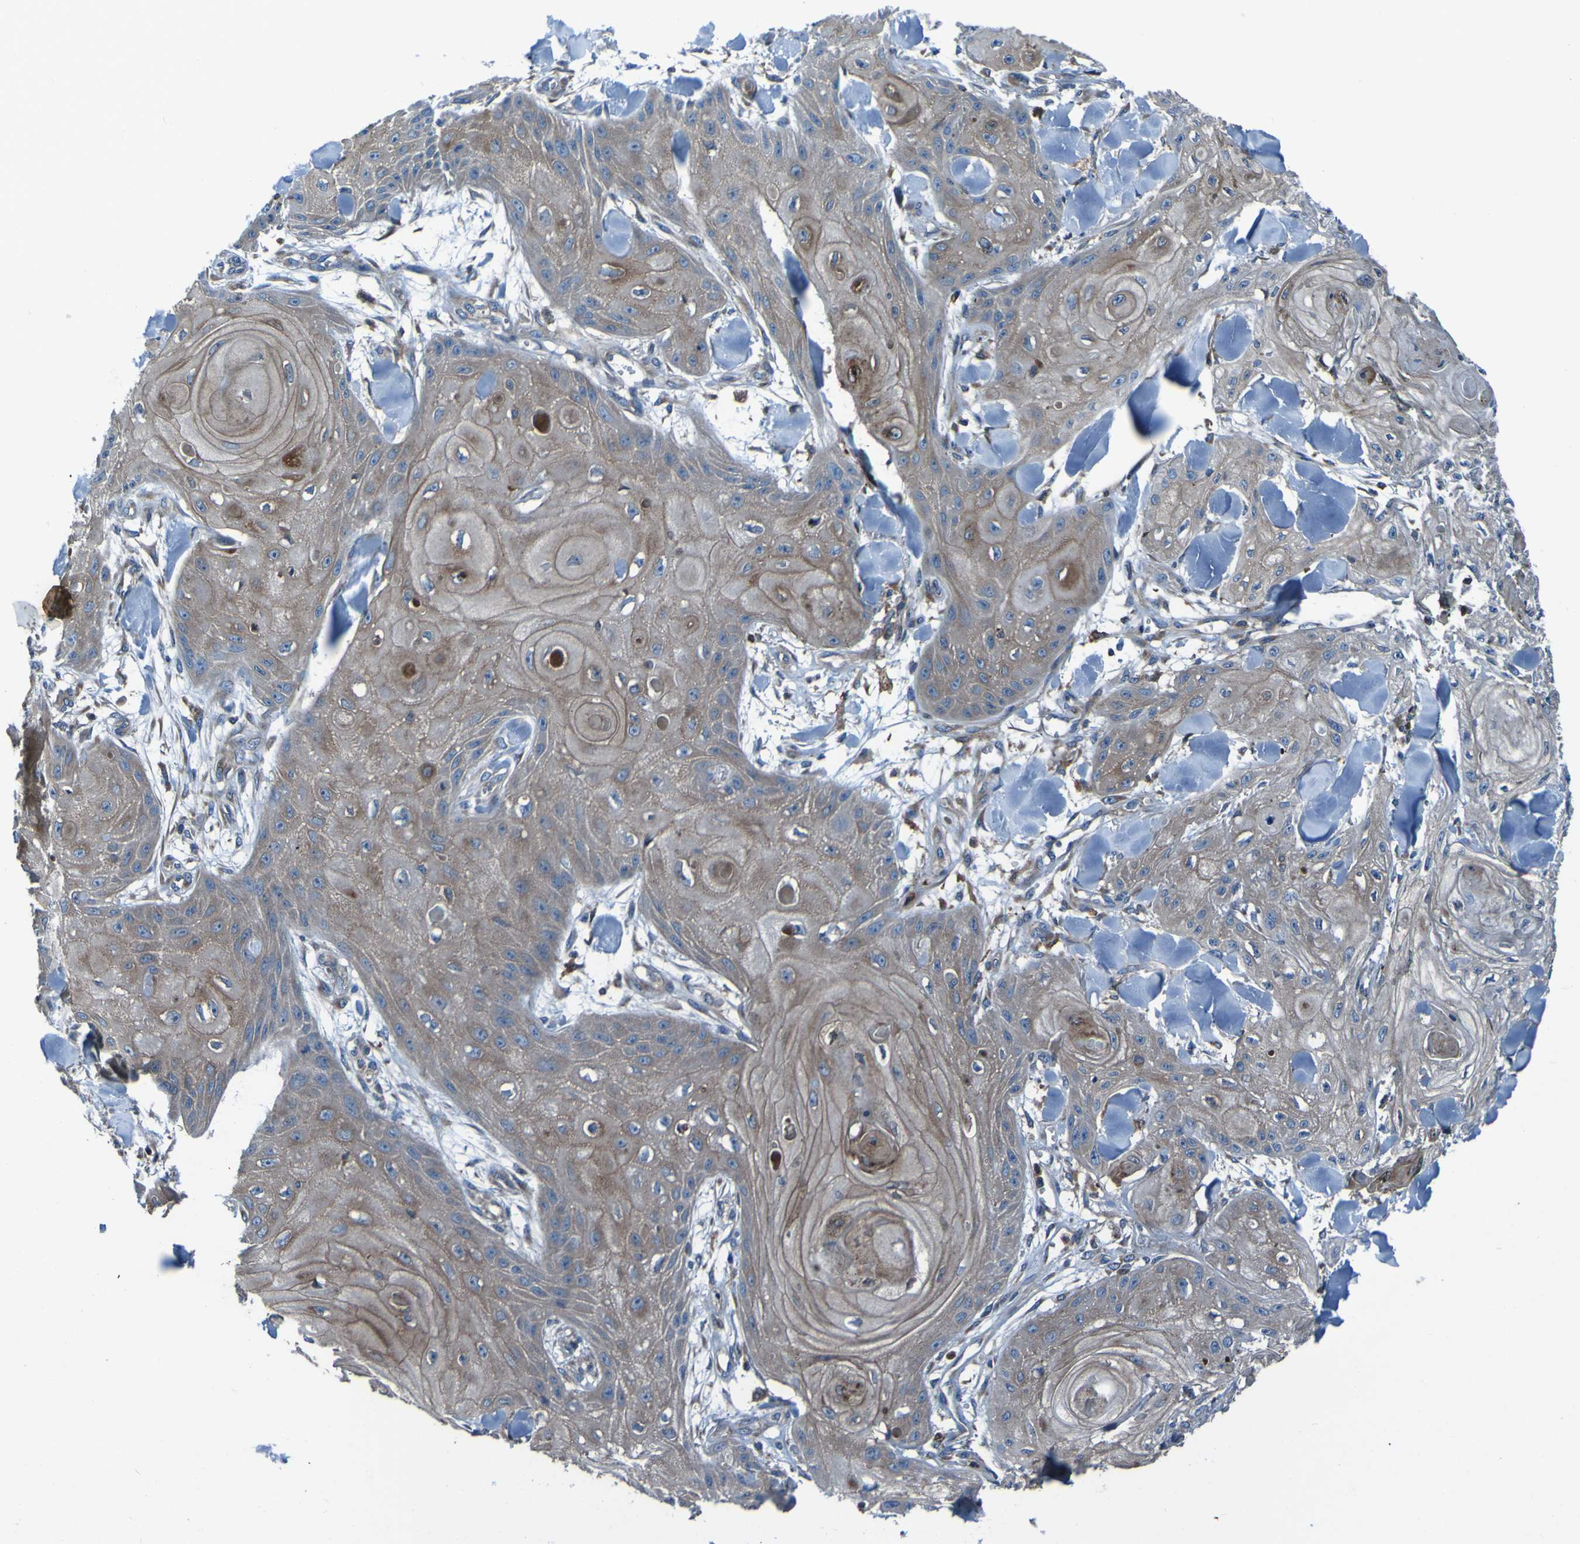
{"staining": {"intensity": "moderate", "quantity": ">75%", "location": "cytoplasmic/membranous"}, "tissue": "skin cancer", "cell_type": "Tumor cells", "image_type": "cancer", "snomed": [{"axis": "morphology", "description": "Squamous cell carcinoma, NOS"}, {"axis": "topography", "description": "Skin"}], "caption": "The immunohistochemical stain shows moderate cytoplasmic/membranous positivity in tumor cells of skin squamous cell carcinoma tissue.", "gene": "RAB5B", "patient": {"sex": "male", "age": 74}}